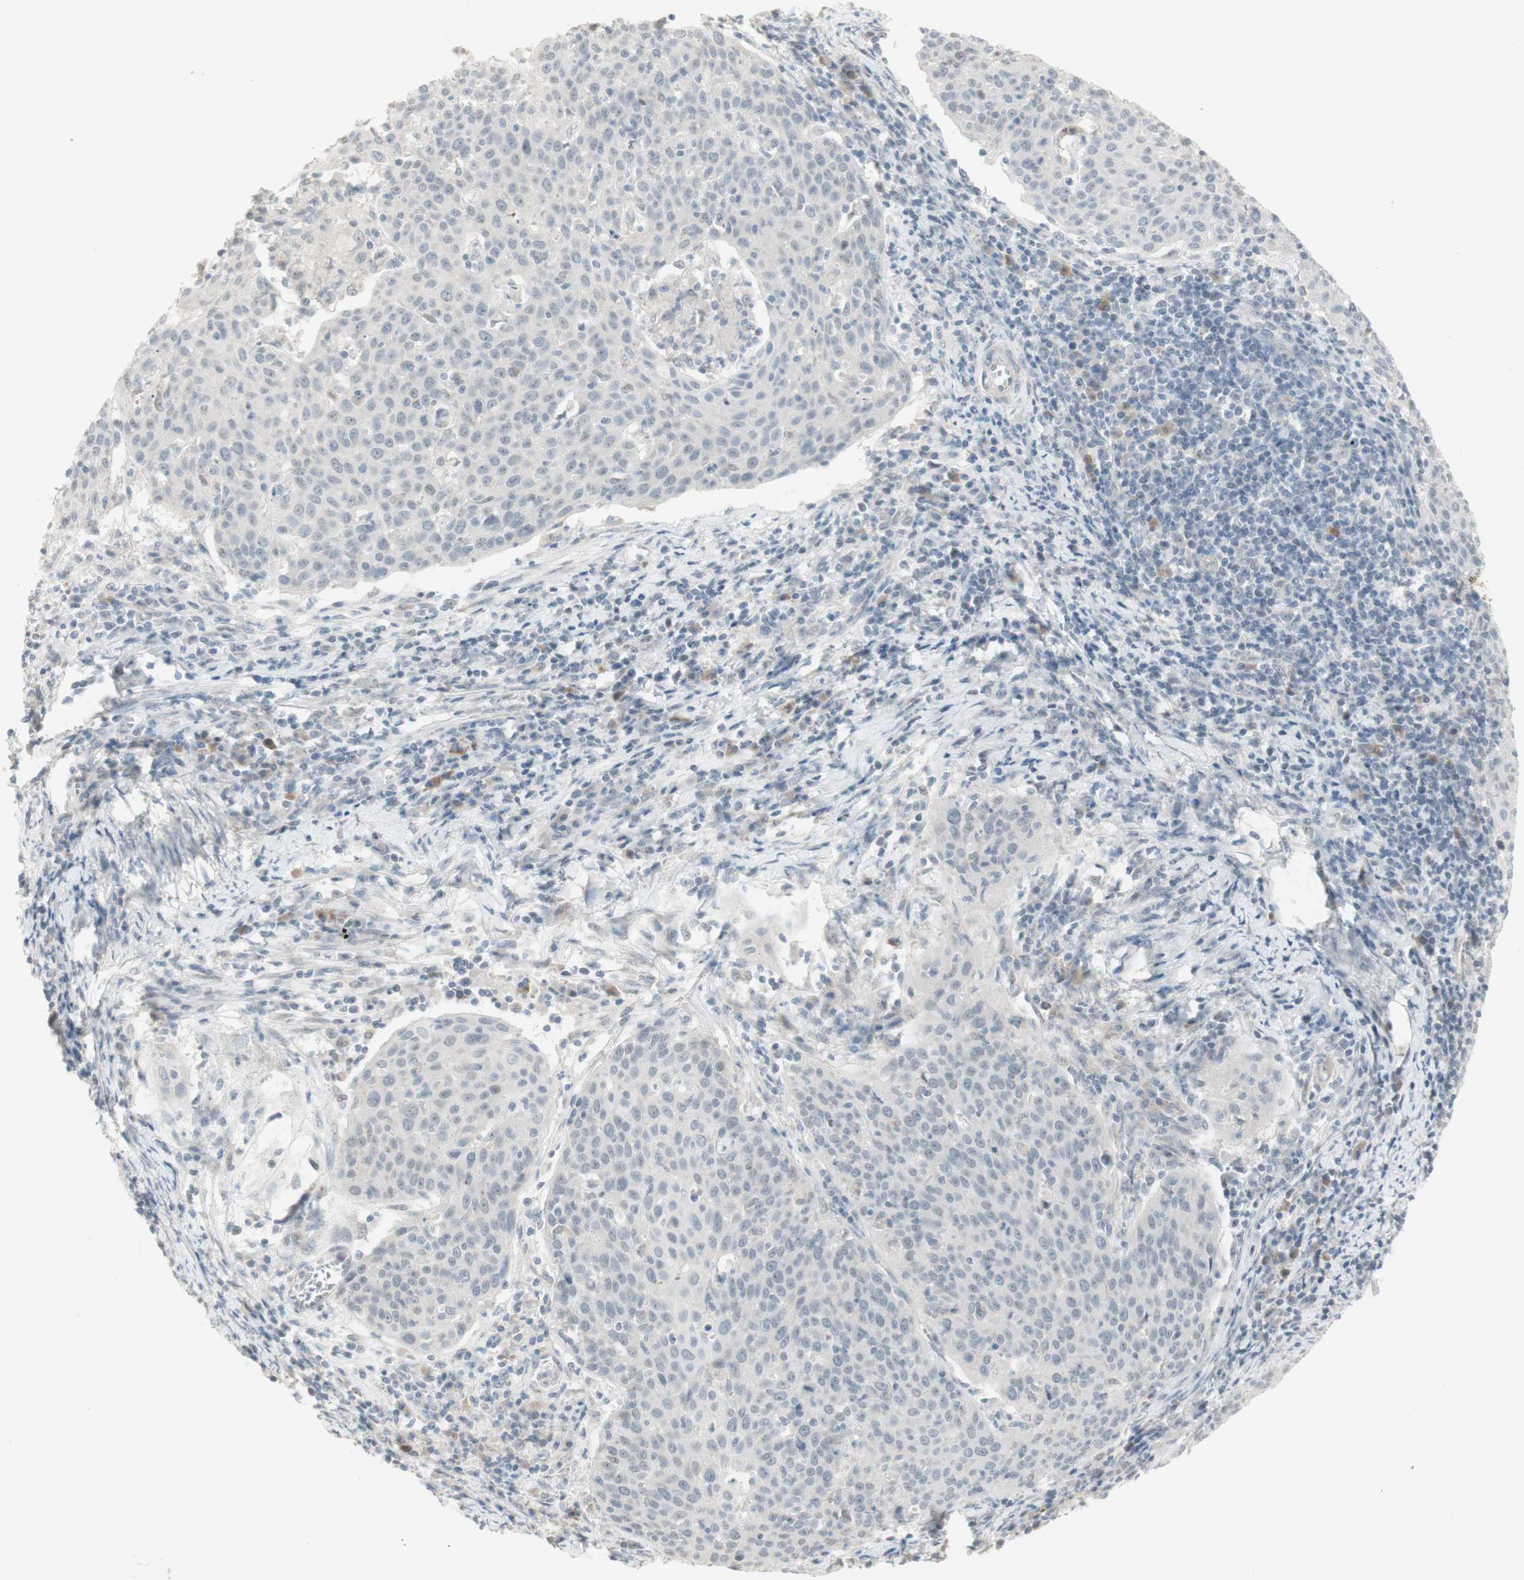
{"staining": {"intensity": "negative", "quantity": "none", "location": "none"}, "tissue": "cervical cancer", "cell_type": "Tumor cells", "image_type": "cancer", "snomed": [{"axis": "morphology", "description": "Squamous cell carcinoma, NOS"}, {"axis": "topography", "description": "Cervix"}], "caption": "Immunohistochemistry image of neoplastic tissue: cervical cancer stained with DAB (3,3'-diaminobenzidine) reveals no significant protein positivity in tumor cells.", "gene": "PLCD4", "patient": {"sex": "female", "age": 38}}